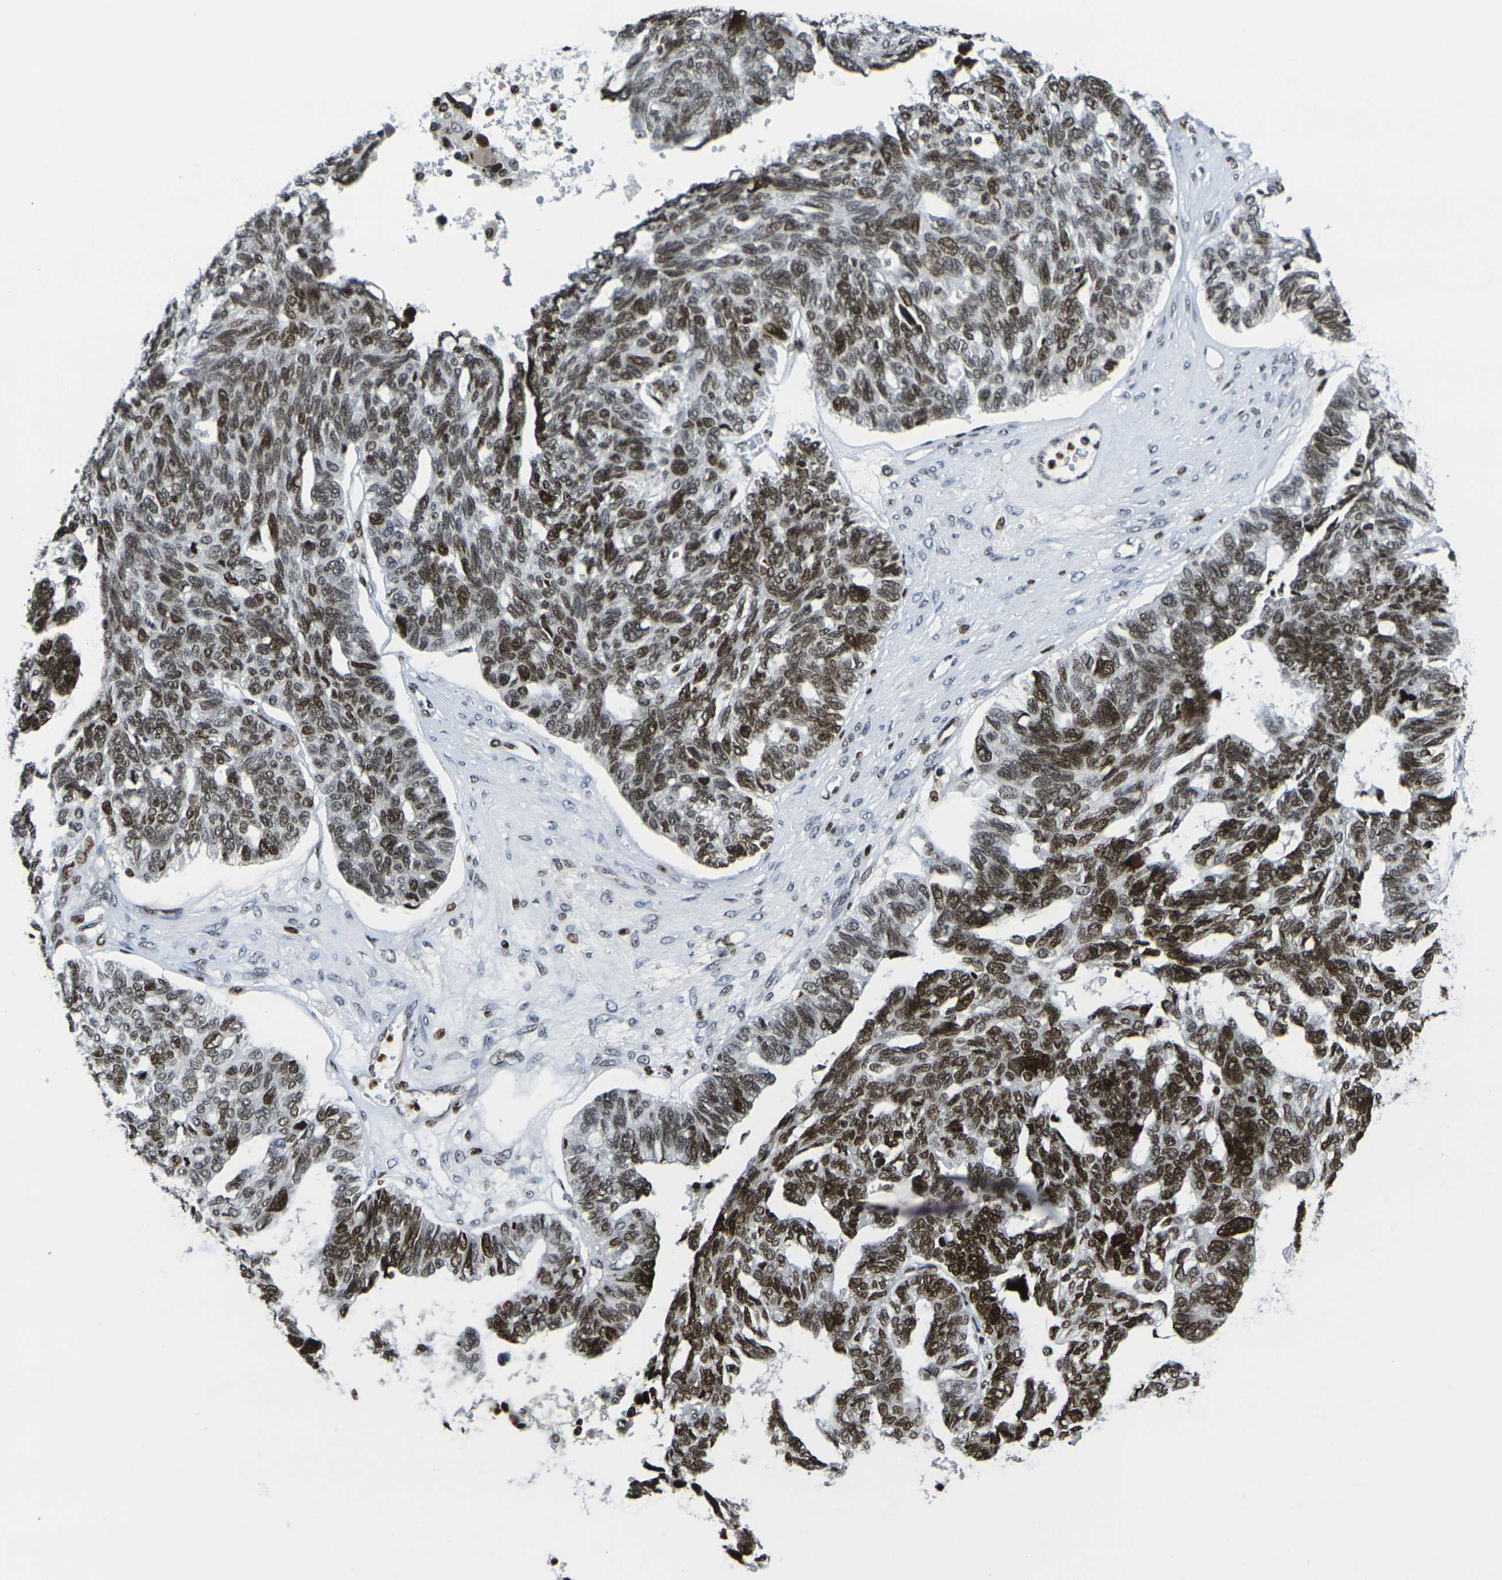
{"staining": {"intensity": "strong", "quantity": "25%-75%", "location": "nuclear"}, "tissue": "ovarian cancer", "cell_type": "Tumor cells", "image_type": "cancer", "snomed": [{"axis": "morphology", "description": "Cystadenocarcinoma, serous, NOS"}, {"axis": "topography", "description": "Ovary"}], "caption": "High-power microscopy captured an immunohistochemistry (IHC) histopathology image of ovarian serous cystadenocarcinoma, revealing strong nuclear staining in approximately 25%-75% of tumor cells.", "gene": "H1-10", "patient": {"sex": "female", "age": 79}}